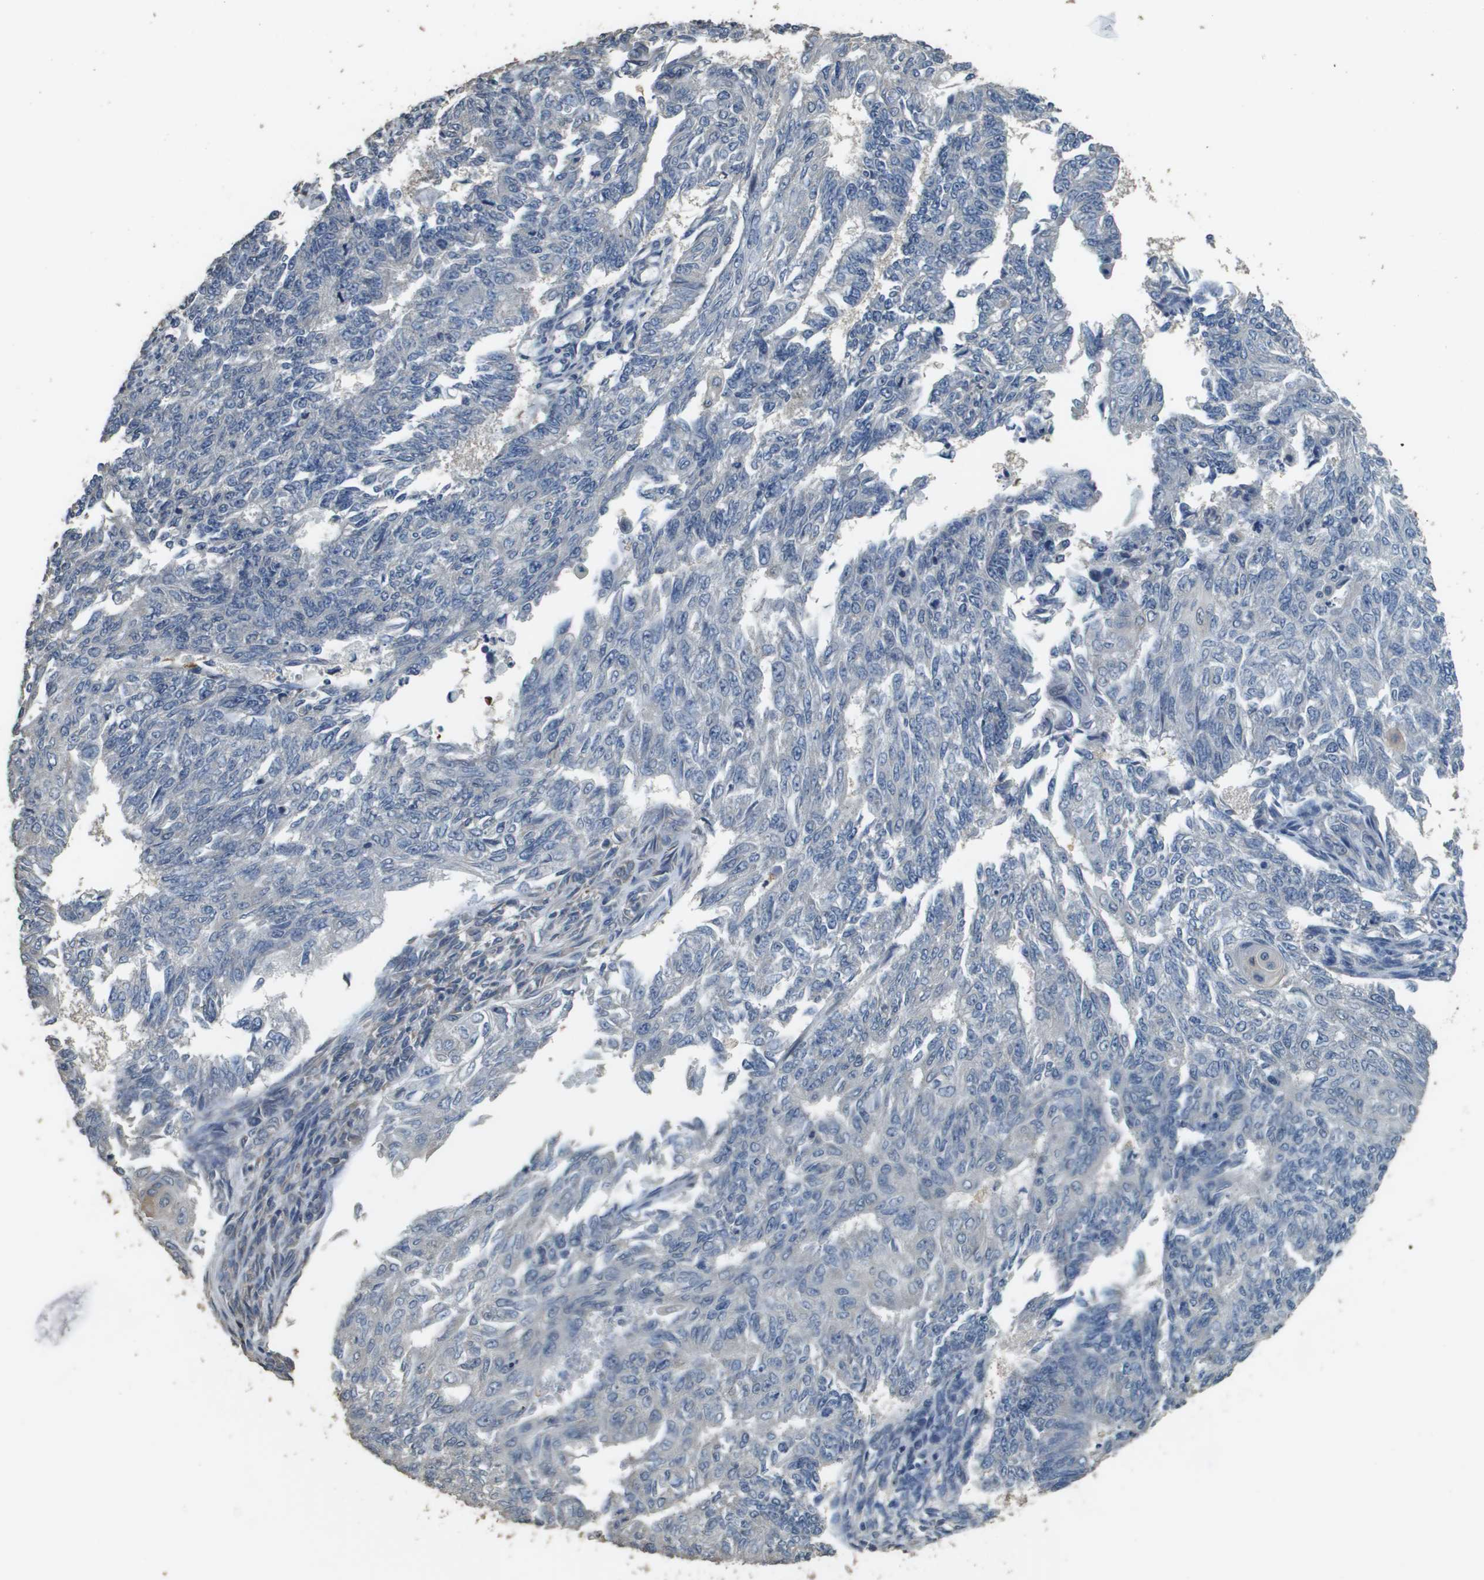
{"staining": {"intensity": "negative", "quantity": "none", "location": "none"}, "tissue": "endometrial cancer", "cell_type": "Tumor cells", "image_type": "cancer", "snomed": [{"axis": "morphology", "description": "Adenocarcinoma, NOS"}, {"axis": "topography", "description": "Endometrium"}], "caption": "High magnification brightfield microscopy of endometrial adenocarcinoma stained with DAB (3,3'-diaminobenzidine) (brown) and counterstained with hematoxylin (blue): tumor cells show no significant positivity. (Brightfield microscopy of DAB immunohistochemistry at high magnification).", "gene": "RAB6B", "patient": {"sex": "female", "age": 32}}